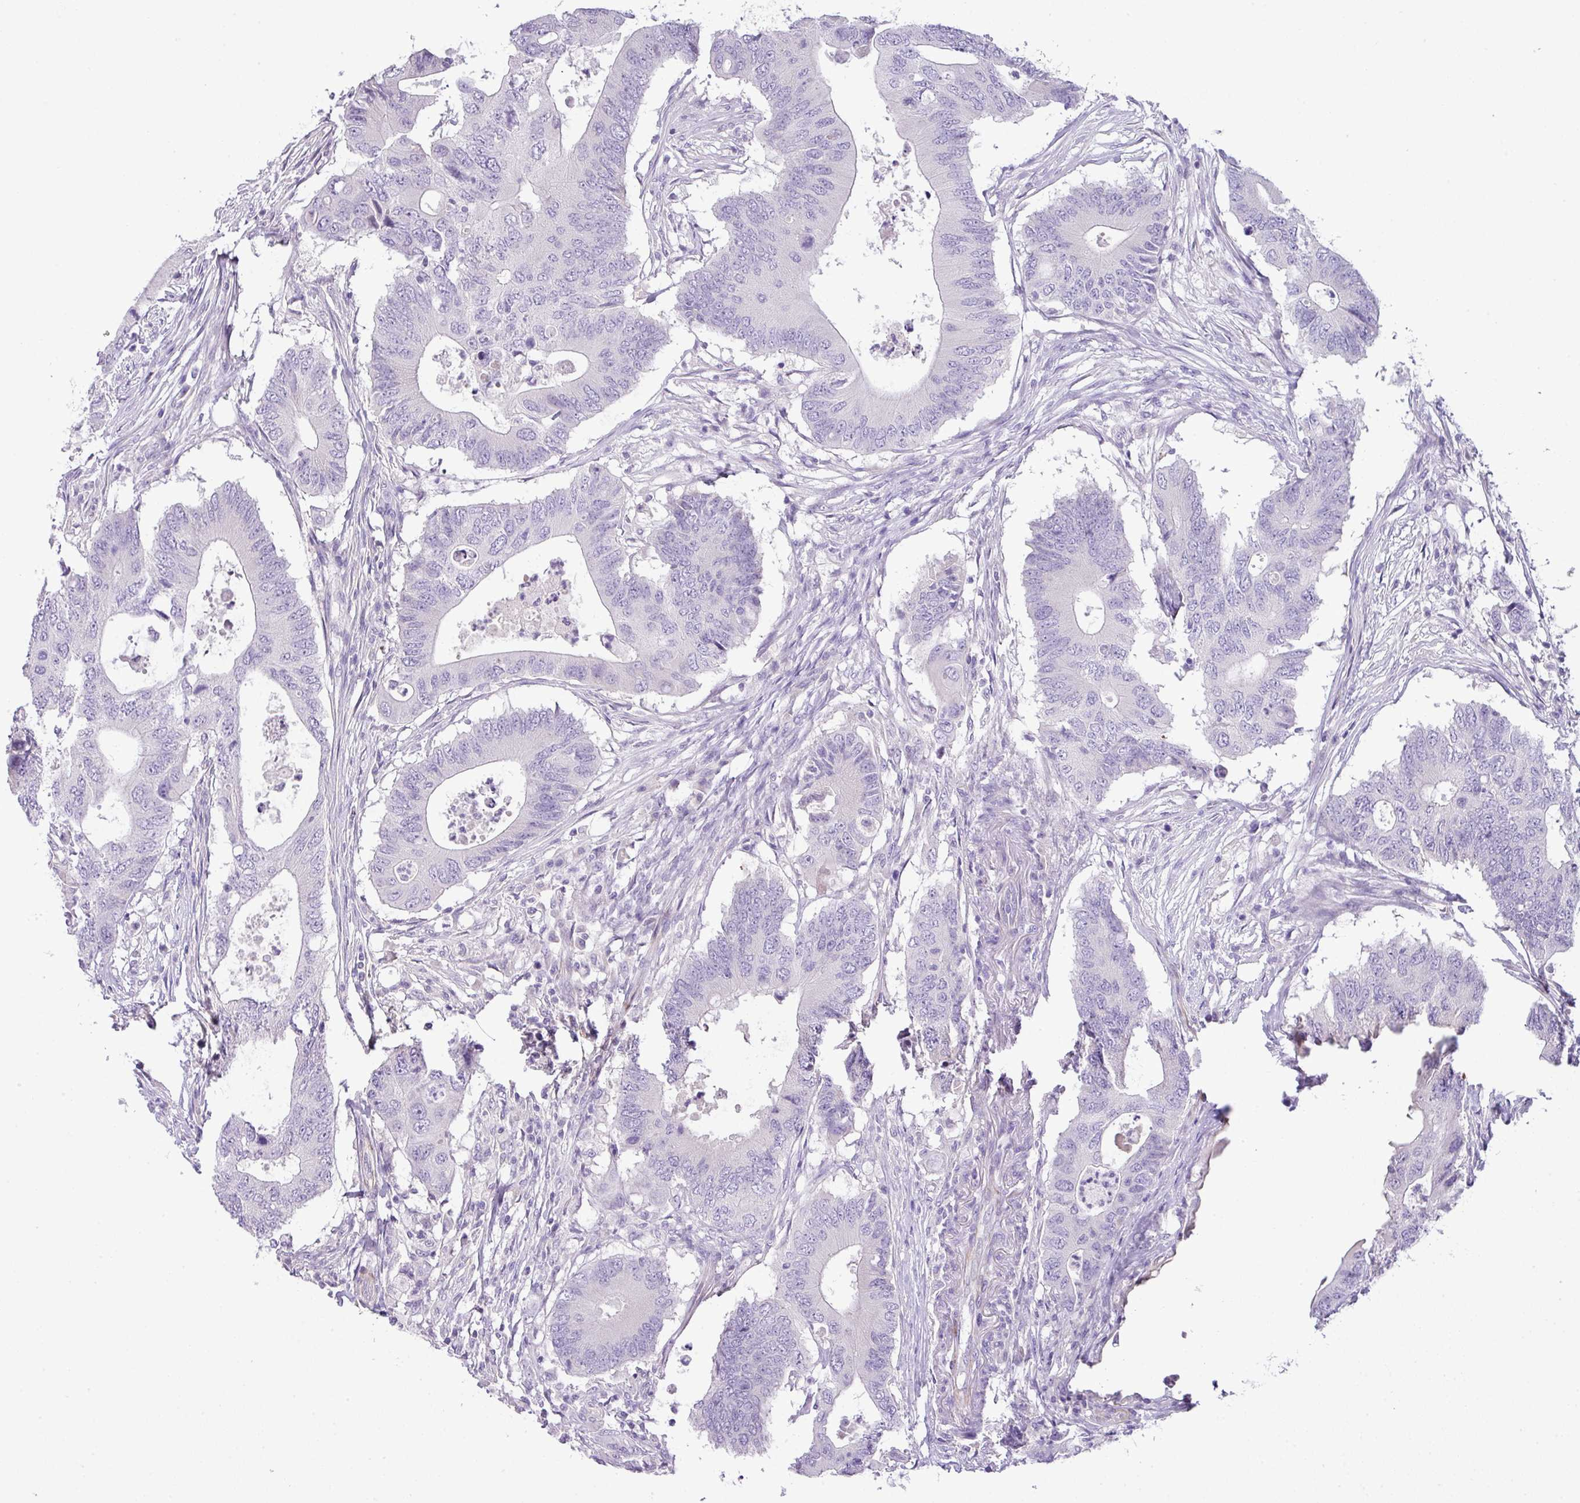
{"staining": {"intensity": "negative", "quantity": "none", "location": "none"}, "tissue": "colorectal cancer", "cell_type": "Tumor cells", "image_type": "cancer", "snomed": [{"axis": "morphology", "description": "Adenocarcinoma, NOS"}, {"axis": "topography", "description": "Colon"}], "caption": "This is a micrograph of immunohistochemistry (IHC) staining of adenocarcinoma (colorectal), which shows no staining in tumor cells.", "gene": "ENSG00000273748", "patient": {"sex": "male", "age": 71}}